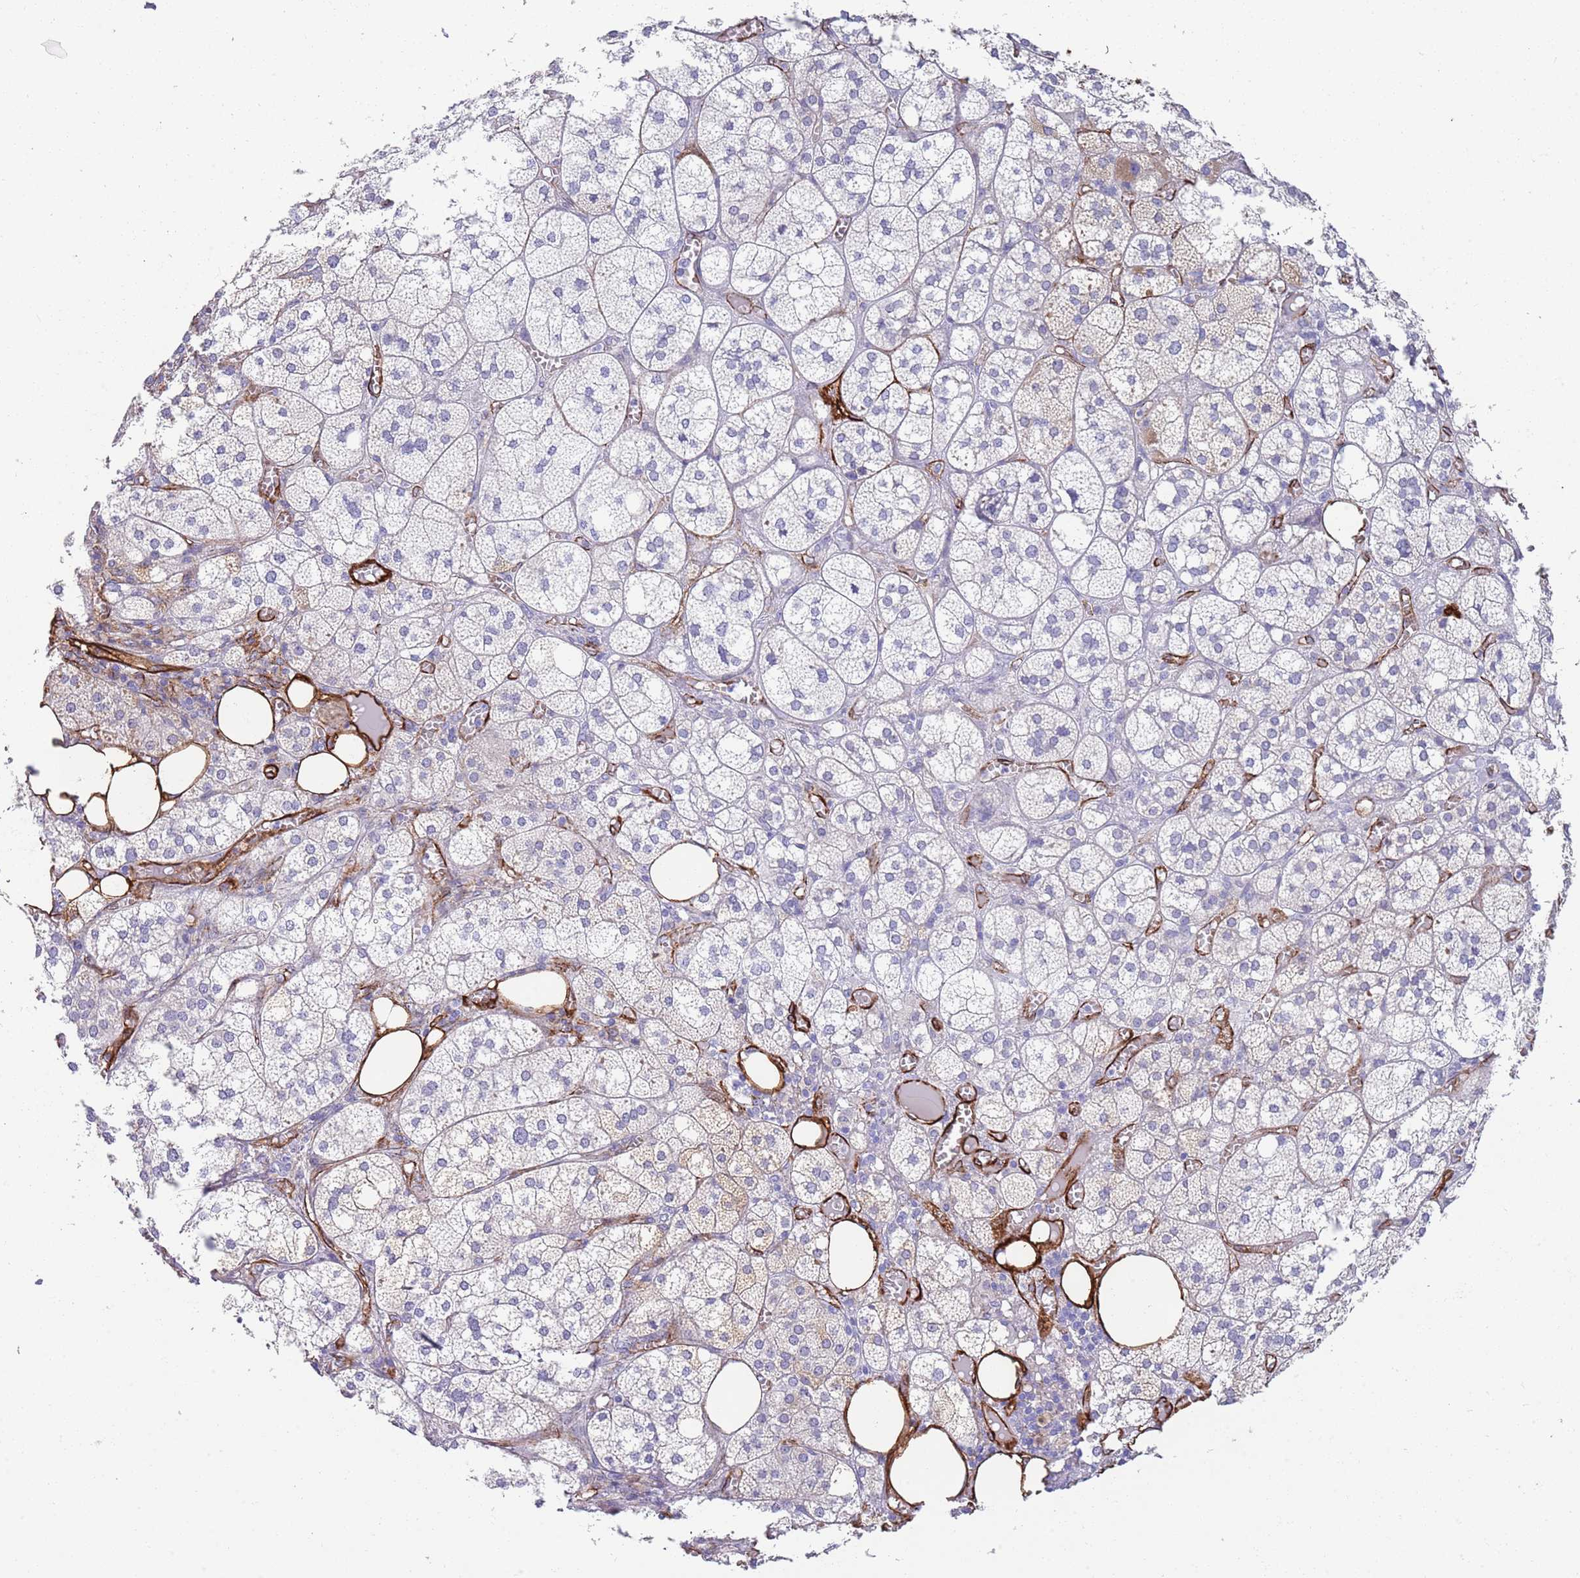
{"staining": {"intensity": "moderate", "quantity": "<25%", "location": "cytoplasmic/membranous"}, "tissue": "adrenal gland", "cell_type": "Glandular cells", "image_type": "normal", "snomed": [{"axis": "morphology", "description": "Normal tissue, NOS"}, {"axis": "topography", "description": "Adrenal gland"}], "caption": "Moderate cytoplasmic/membranous expression is present in about <25% of glandular cells in benign adrenal gland. The protein is shown in brown color, while the nuclei are stained blue.", "gene": "CAV2", "patient": {"sex": "female", "age": 61}}